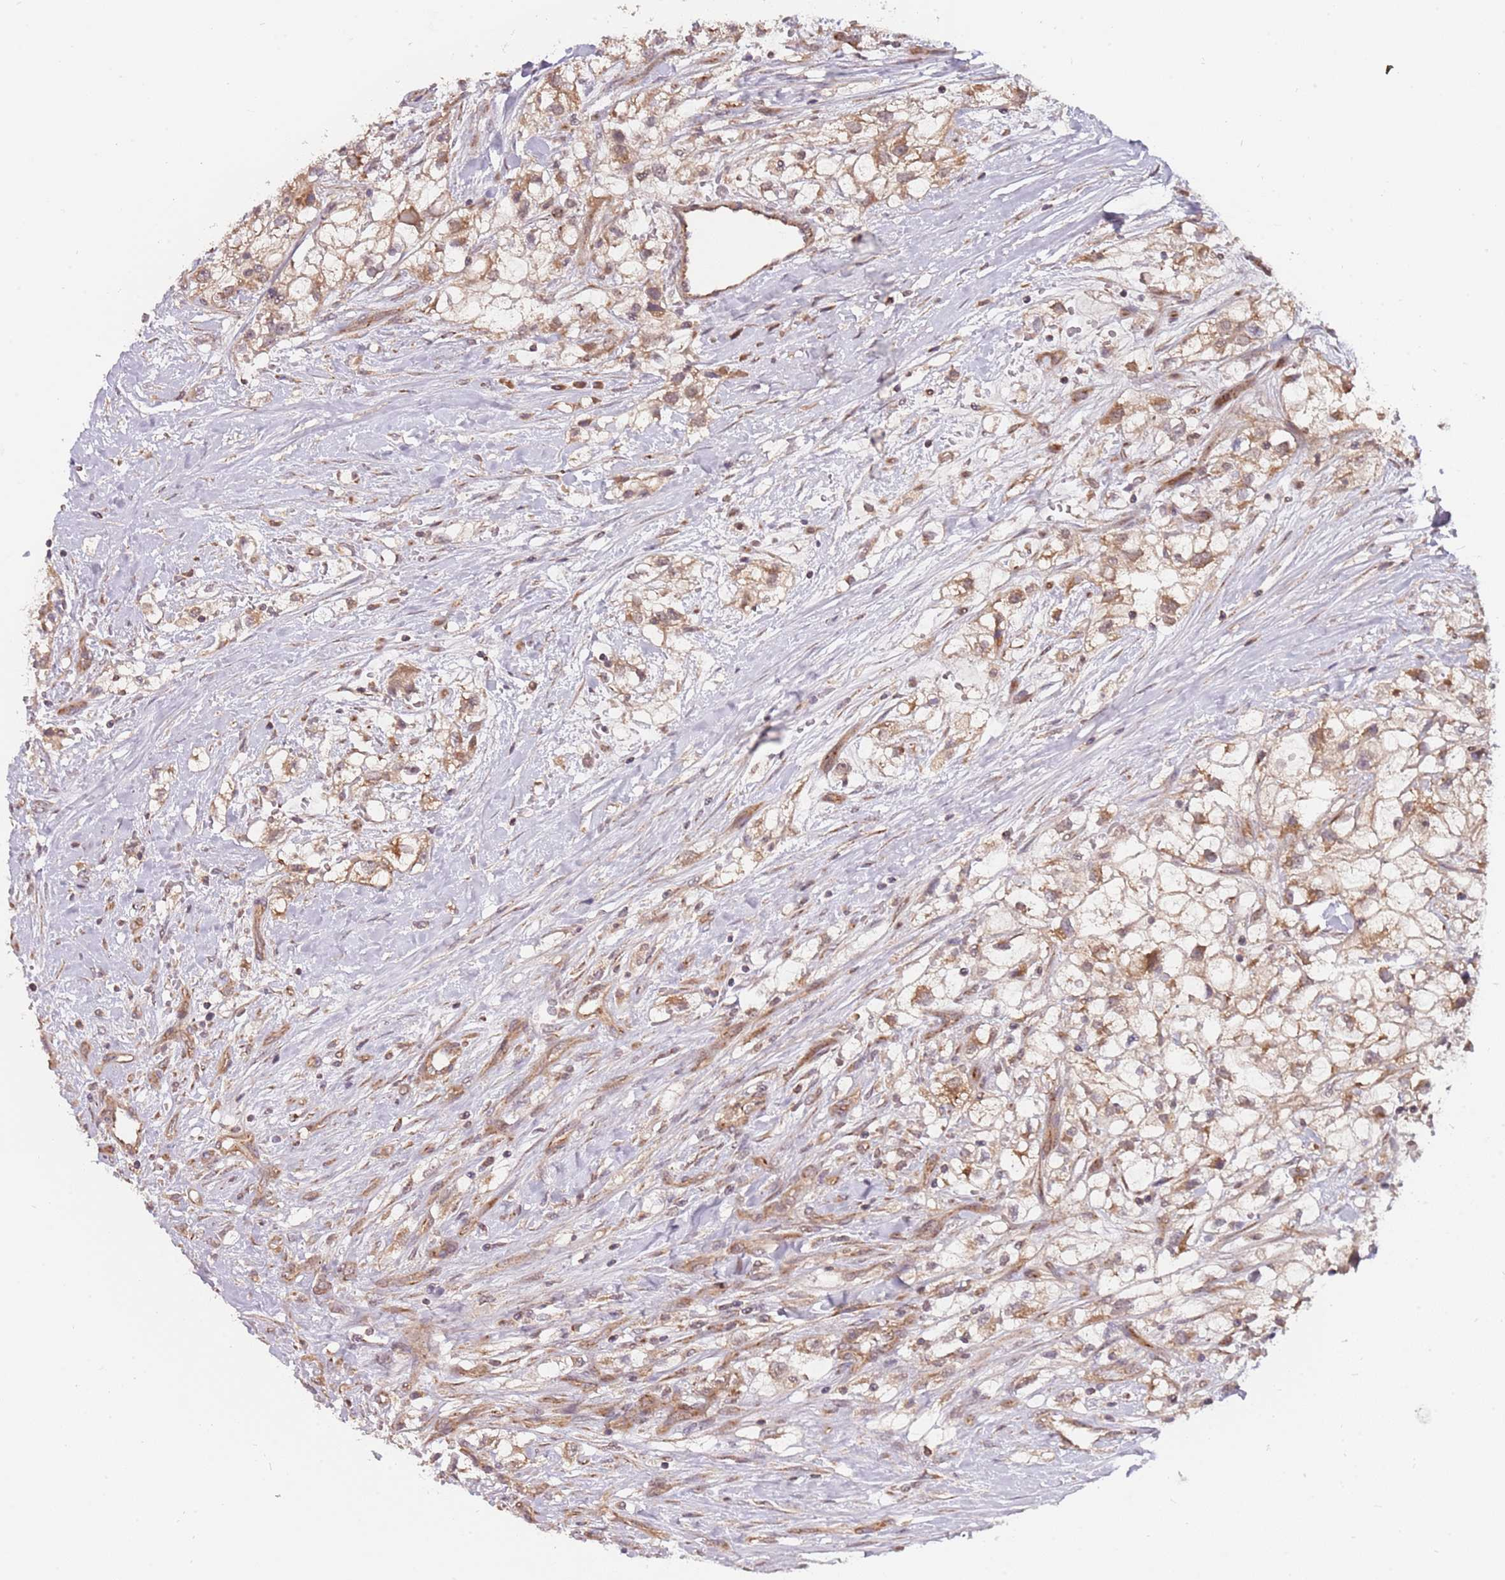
{"staining": {"intensity": "moderate", "quantity": ">75%", "location": "cytoplasmic/membranous"}, "tissue": "renal cancer", "cell_type": "Tumor cells", "image_type": "cancer", "snomed": [{"axis": "morphology", "description": "Adenocarcinoma, NOS"}, {"axis": "topography", "description": "Kidney"}], "caption": "A high-resolution image shows immunohistochemistry staining of adenocarcinoma (renal), which demonstrates moderate cytoplasmic/membranous expression in approximately >75% of tumor cells.", "gene": "RNF181", "patient": {"sex": "male", "age": 59}}